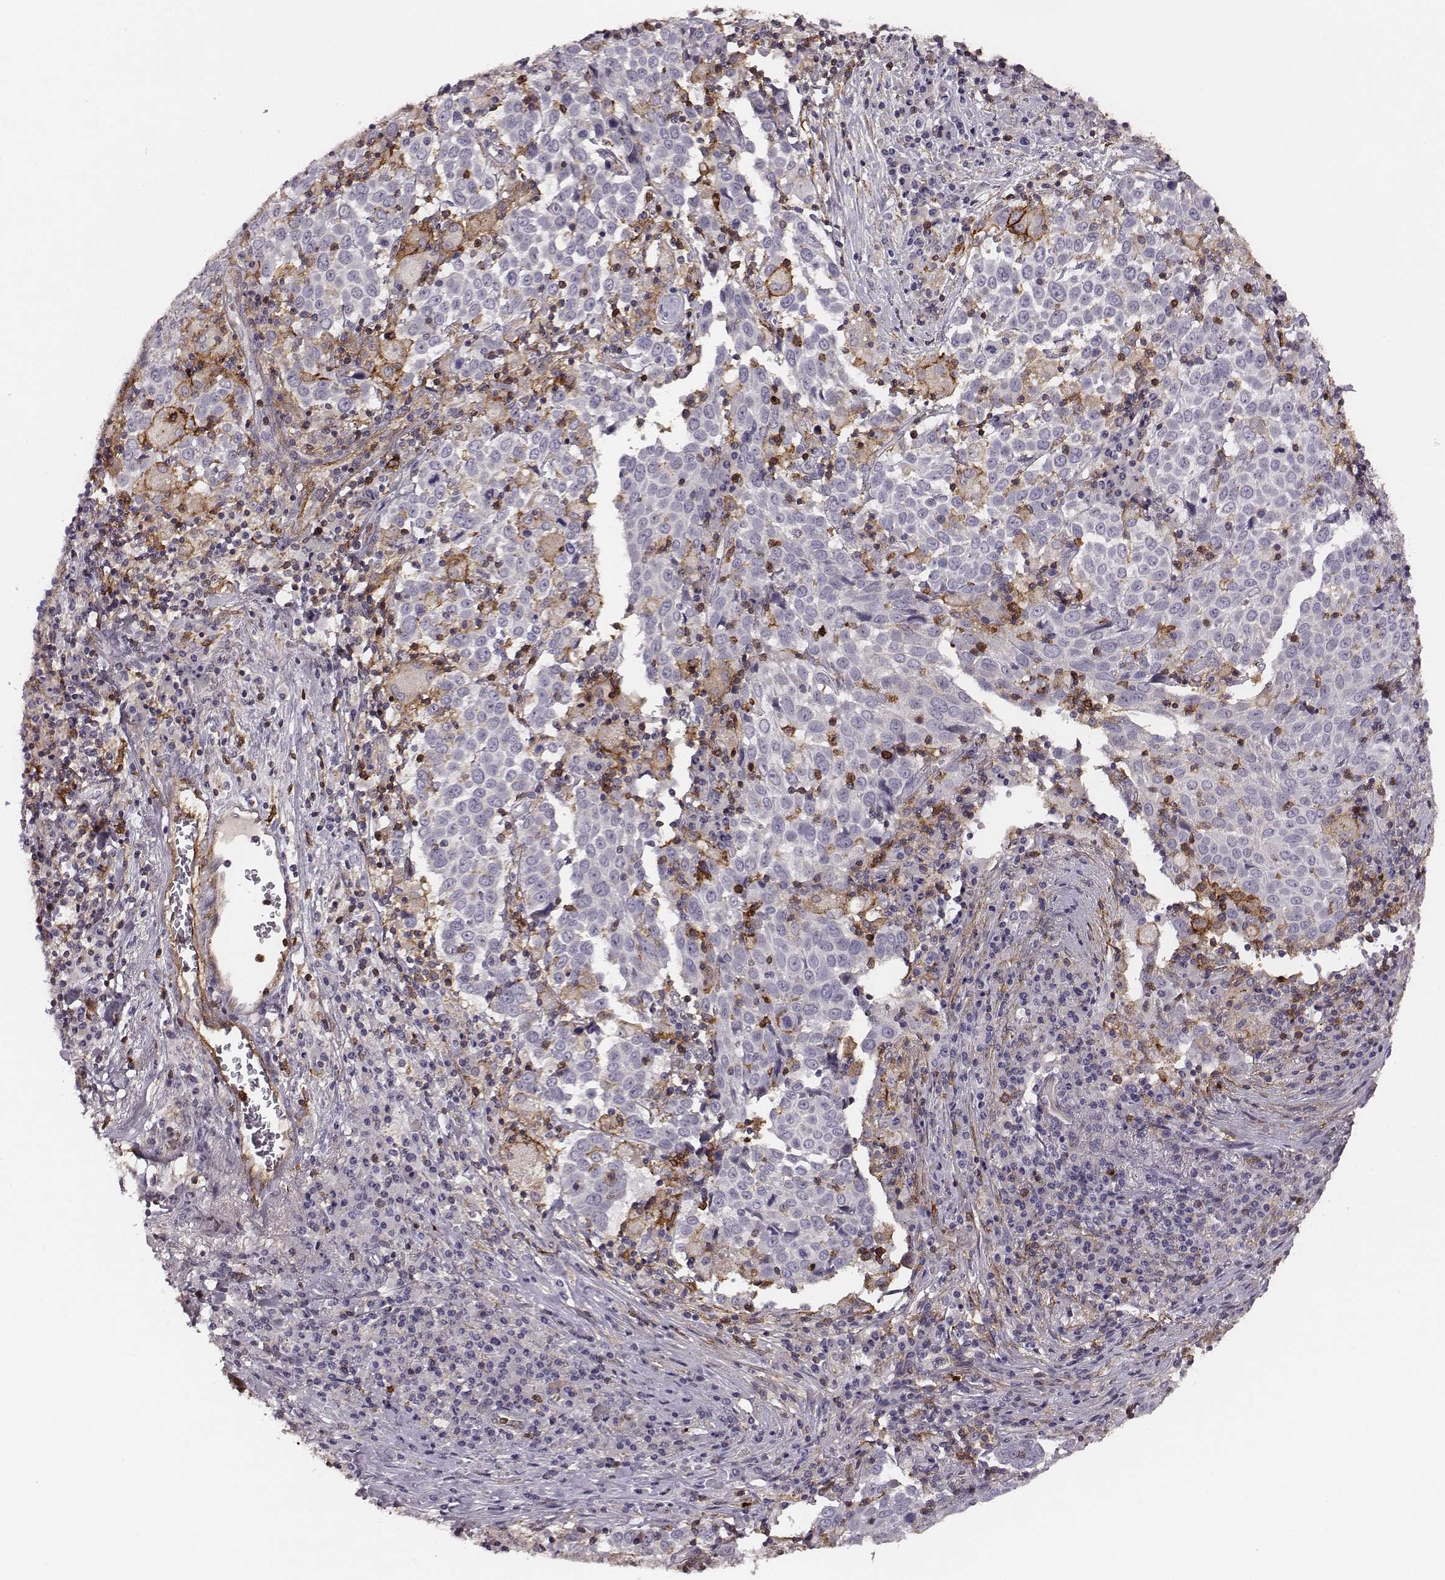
{"staining": {"intensity": "negative", "quantity": "none", "location": "none"}, "tissue": "lung cancer", "cell_type": "Tumor cells", "image_type": "cancer", "snomed": [{"axis": "morphology", "description": "Squamous cell carcinoma, NOS"}, {"axis": "topography", "description": "Lung"}], "caption": "The image exhibits no significant expression in tumor cells of lung cancer. (Brightfield microscopy of DAB immunohistochemistry at high magnification).", "gene": "ZYX", "patient": {"sex": "male", "age": 57}}